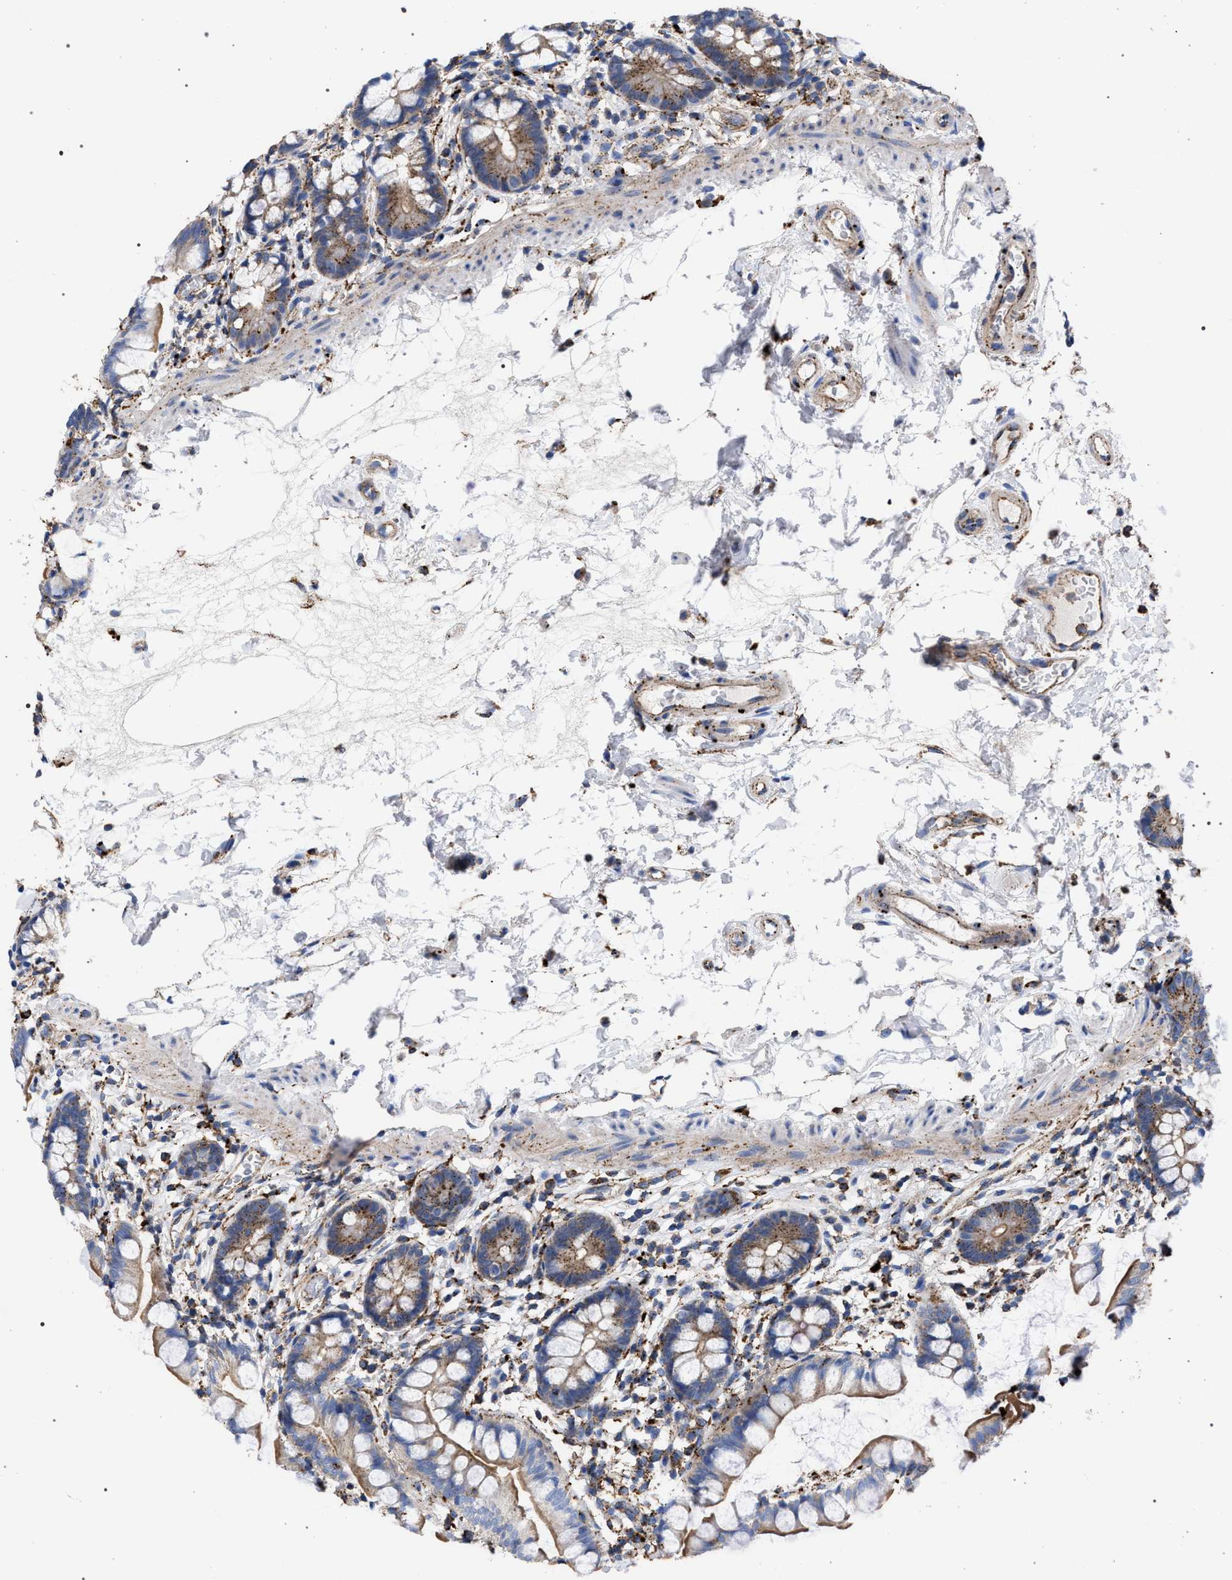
{"staining": {"intensity": "moderate", "quantity": ">75%", "location": "cytoplasmic/membranous"}, "tissue": "small intestine", "cell_type": "Glandular cells", "image_type": "normal", "snomed": [{"axis": "morphology", "description": "Normal tissue, NOS"}, {"axis": "topography", "description": "Small intestine"}], "caption": "Small intestine stained with immunohistochemistry displays moderate cytoplasmic/membranous positivity in approximately >75% of glandular cells.", "gene": "PPT1", "patient": {"sex": "female", "age": 84}}